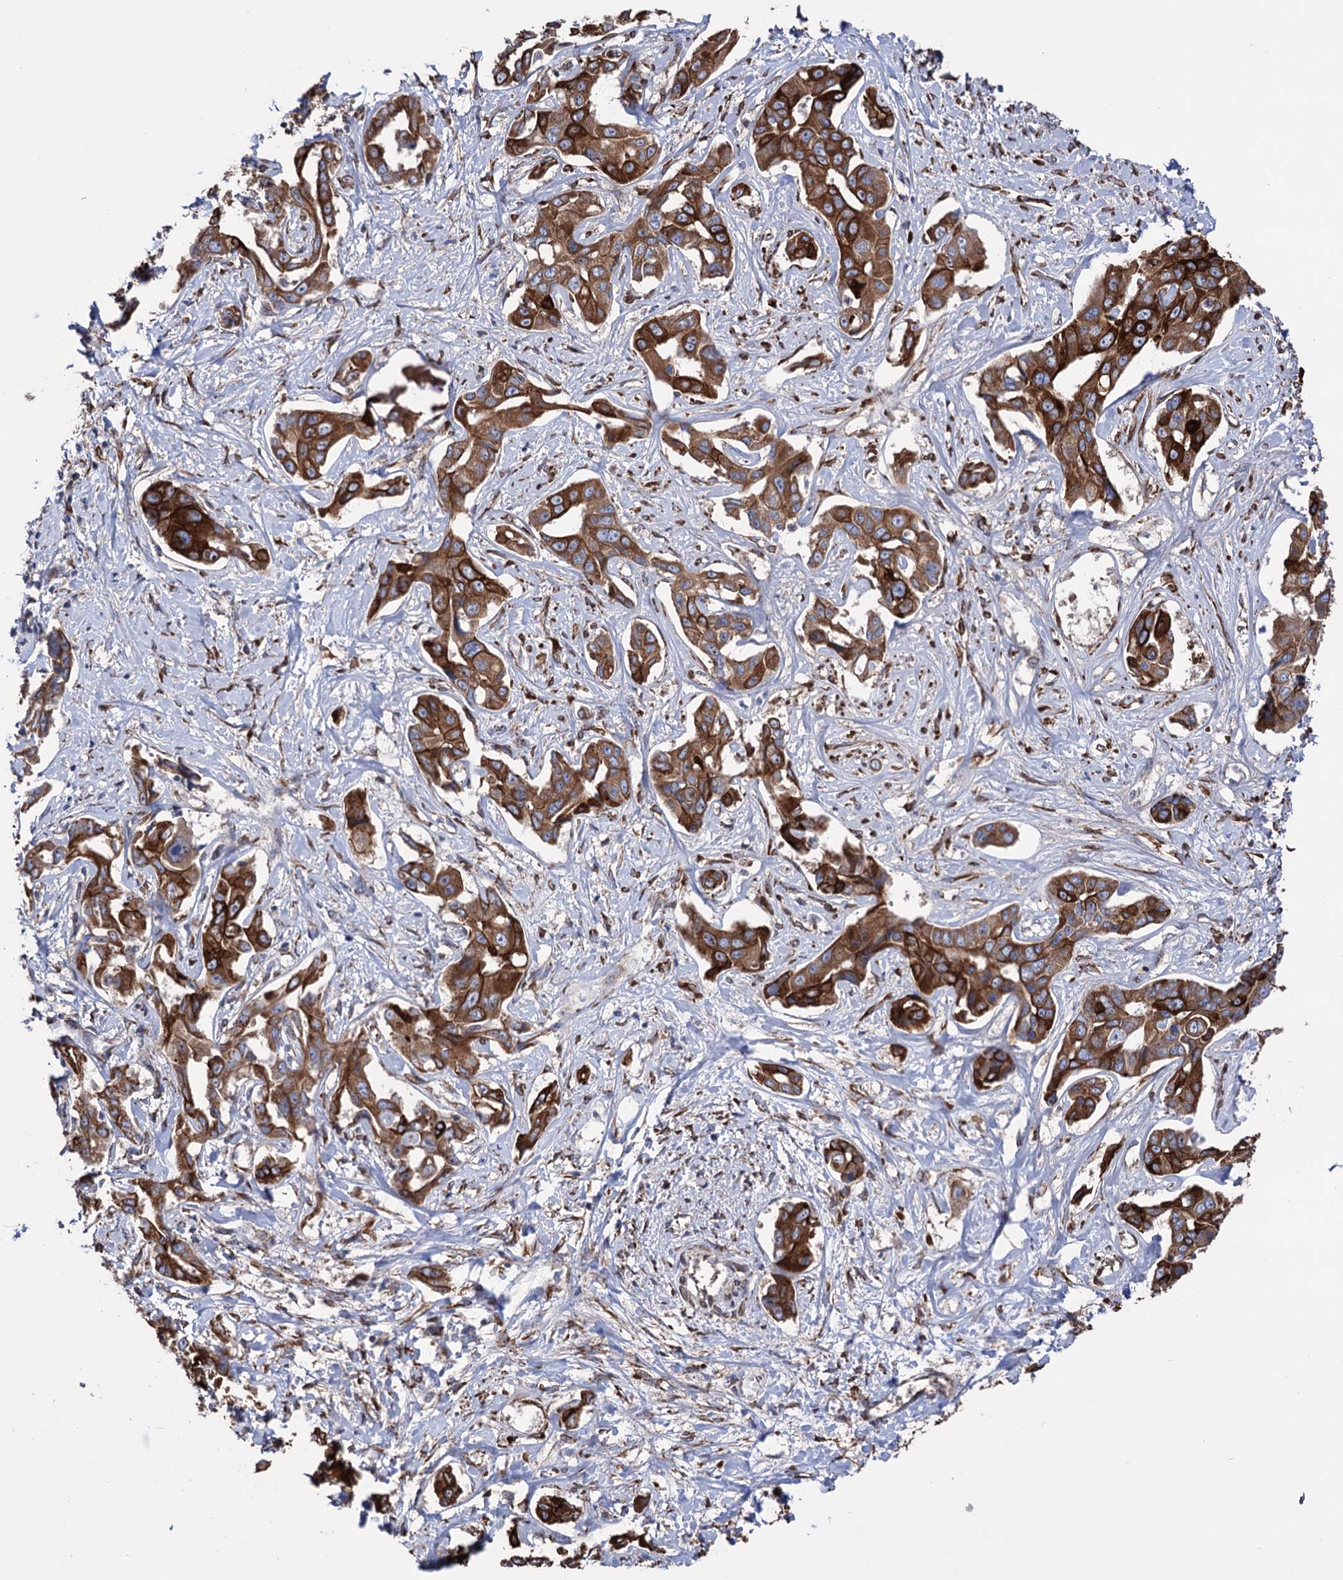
{"staining": {"intensity": "strong", "quantity": ">75%", "location": "cytoplasmic/membranous"}, "tissue": "liver cancer", "cell_type": "Tumor cells", "image_type": "cancer", "snomed": [{"axis": "morphology", "description": "Cholangiocarcinoma"}, {"axis": "topography", "description": "Liver"}], "caption": "IHC staining of liver cancer, which demonstrates high levels of strong cytoplasmic/membranous staining in about >75% of tumor cells indicating strong cytoplasmic/membranous protein positivity. The staining was performed using DAB (brown) for protein detection and nuclei were counterstained in hematoxylin (blue).", "gene": "CDAN1", "patient": {"sex": "male", "age": 59}}